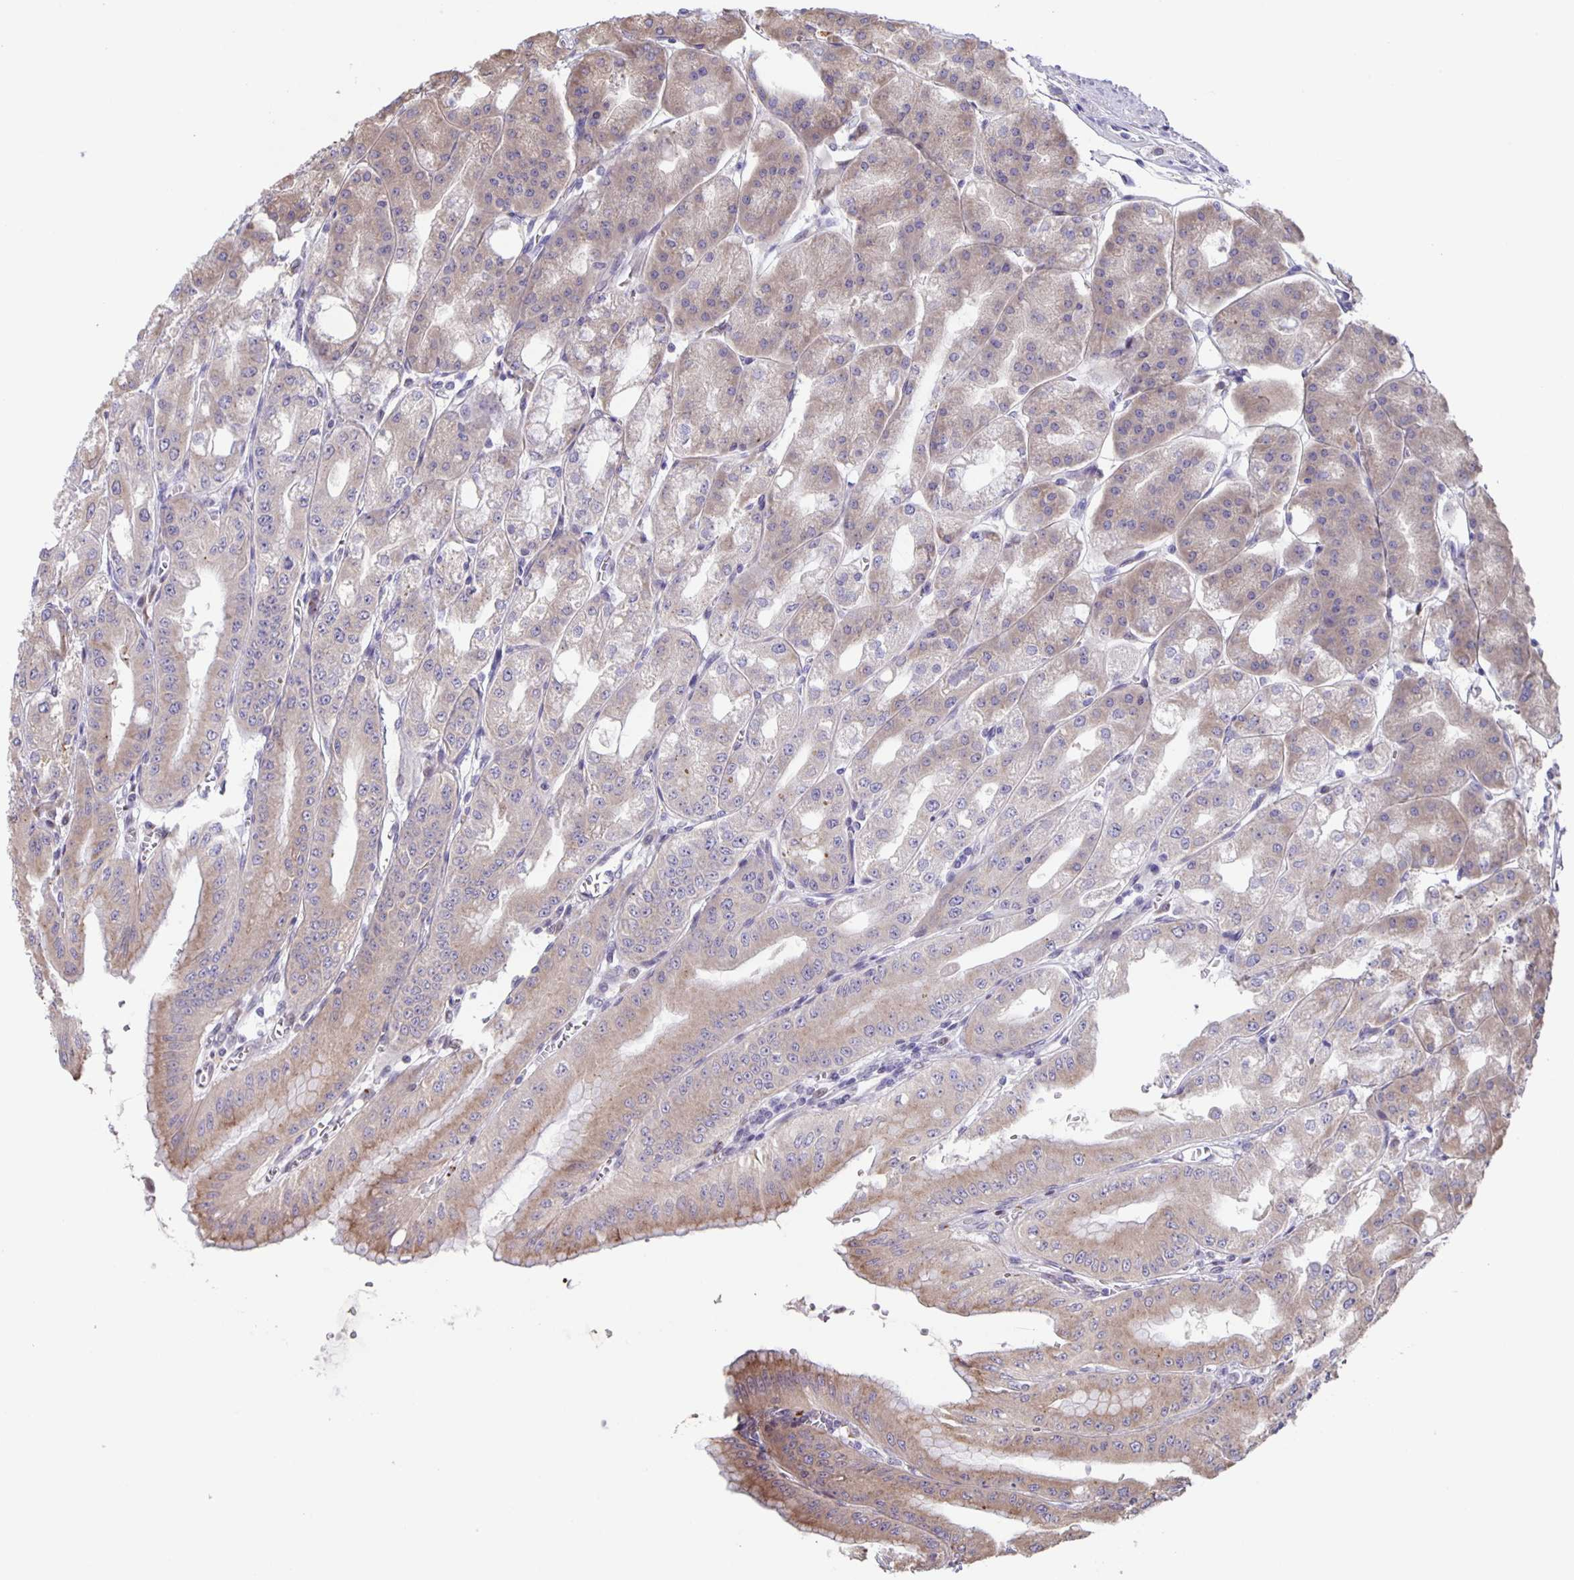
{"staining": {"intensity": "weak", "quantity": "25%-75%", "location": "cytoplasmic/membranous"}, "tissue": "stomach", "cell_type": "Glandular cells", "image_type": "normal", "snomed": [{"axis": "morphology", "description": "Normal tissue, NOS"}, {"axis": "topography", "description": "Stomach, lower"}], "caption": "A high-resolution histopathology image shows IHC staining of benign stomach, which demonstrates weak cytoplasmic/membranous expression in approximately 25%-75% of glandular cells. (DAB IHC, brown staining for protein, blue staining for nuclei).", "gene": "MAPK12", "patient": {"sex": "male", "age": 71}}